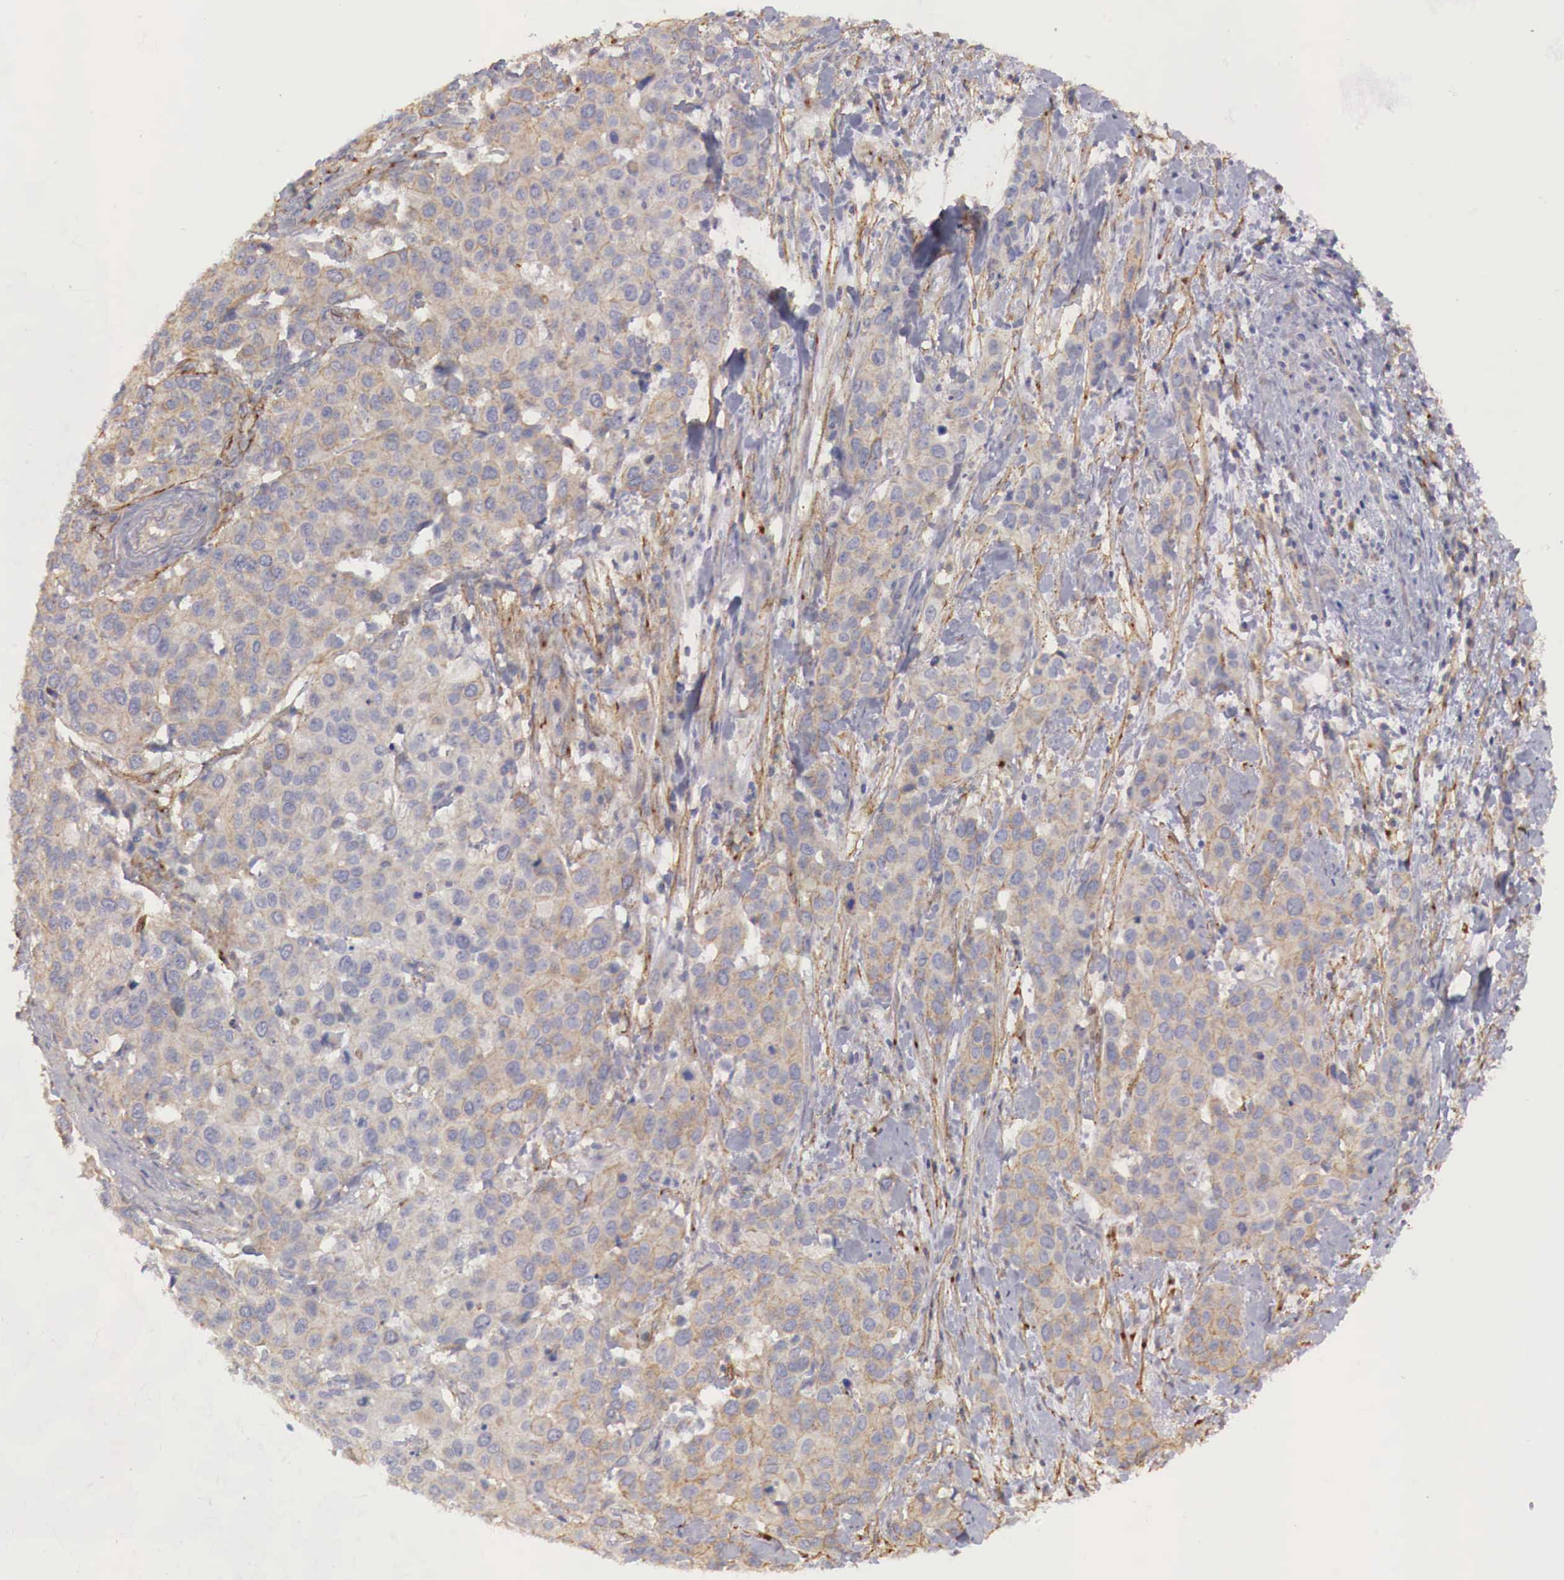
{"staining": {"intensity": "weak", "quantity": ">75%", "location": "cytoplasmic/membranous"}, "tissue": "cervical cancer", "cell_type": "Tumor cells", "image_type": "cancer", "snomed": [{"axis": "morphology", "description": "Squamous cell carcinoma, NOS"}, {"axis": "topography", "description": "Cervix"}], "caption": "The photomicrograph demonstrates immunohistochemical staining of cervical cancer (squamous cell carcinoma). There is weak cytoplasmic/membranous staining is appreciated in about >75% of tumor cells.", "gene": "KLHDC7B", "patient": {"sex": "female", "age": 54}}